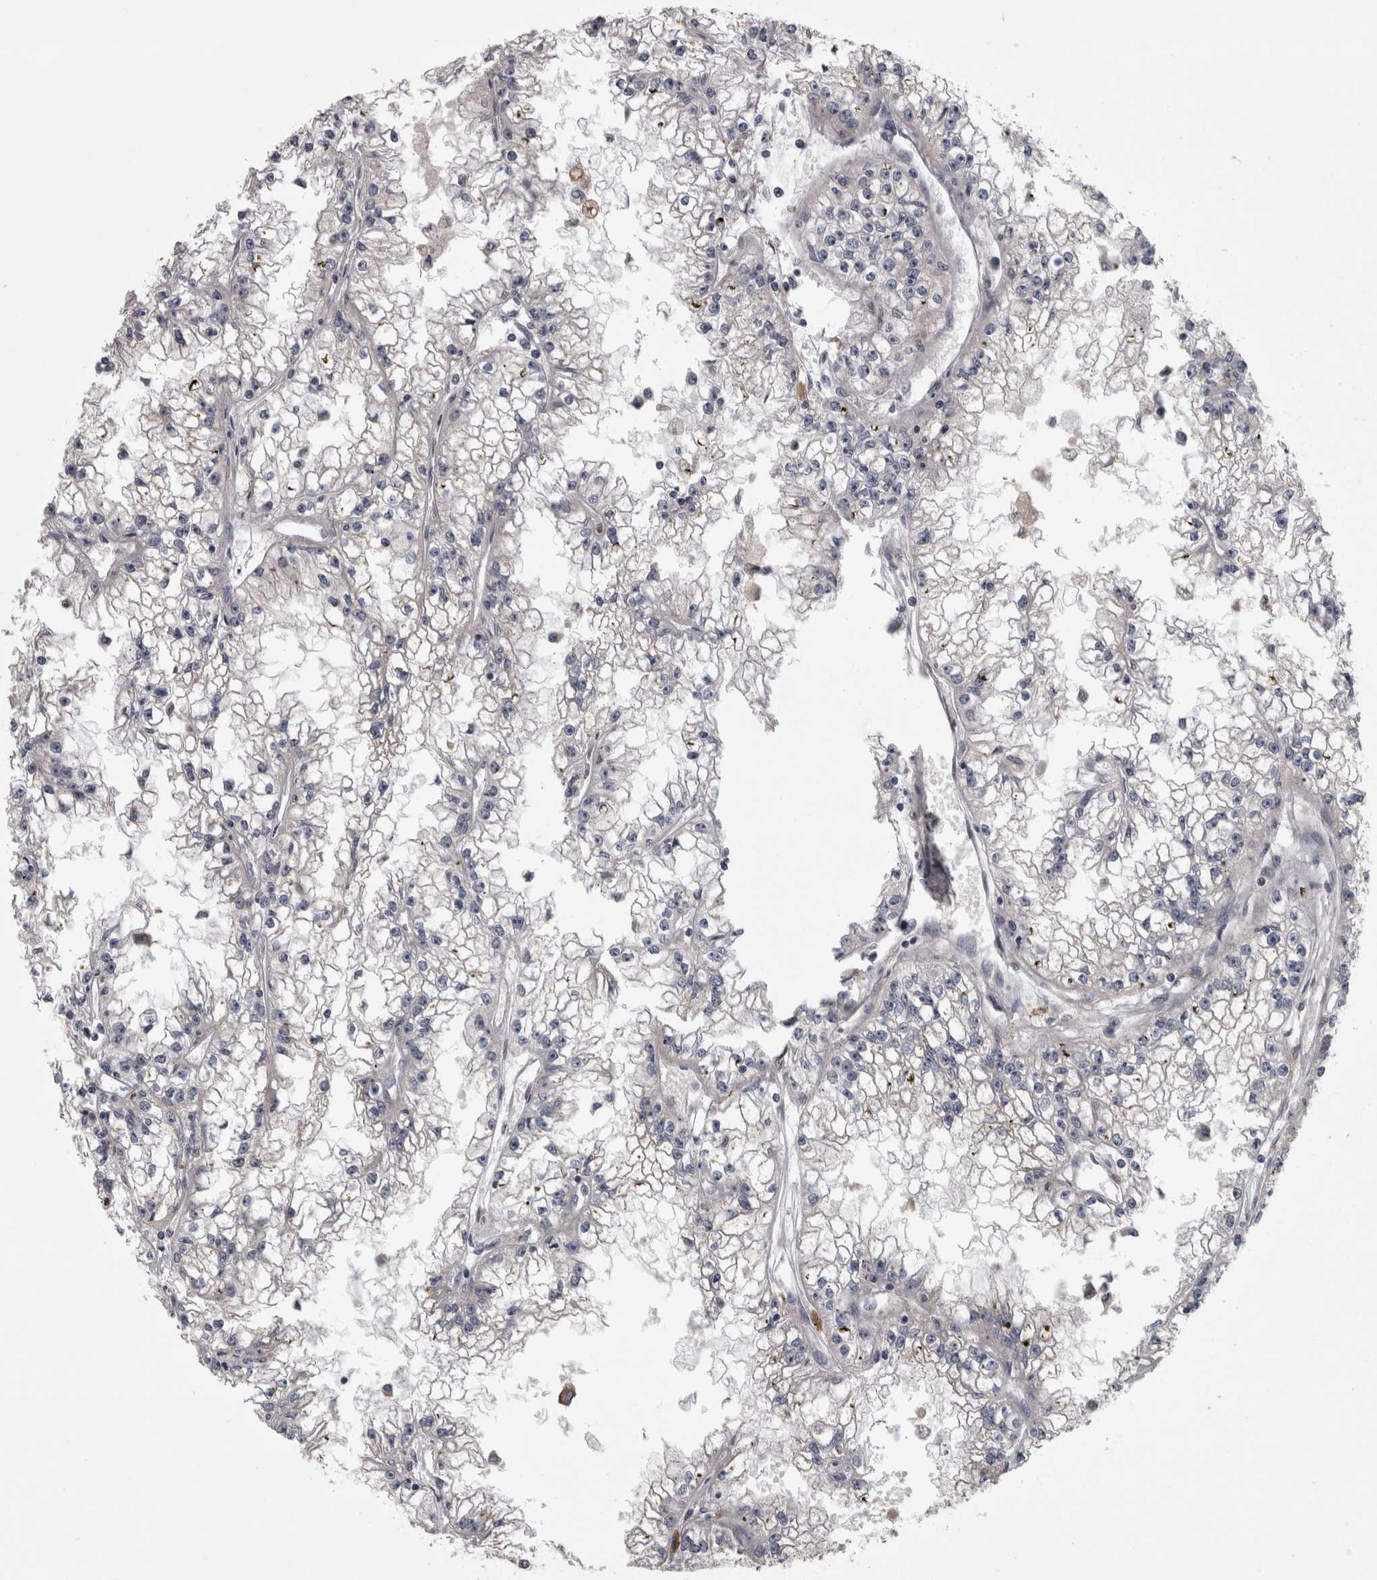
{"staining": {"intensity": "negative", "quantity": "none", "location": "none"}, "tissue": "renal cancer", "cell_type": "Tumor cells", "image_type": "cancer", "snomed": [{"axis": "morphology", "description": "Adenocarcinoma, NOS"}, {"axis": "topography", "description": "Kidney"}], "caption": "Tumor cells are negative for protein expression in human adenocarcinoma (renal).", "gene": "PRKCI", "patient": {"sex": "male", "age": 56}}